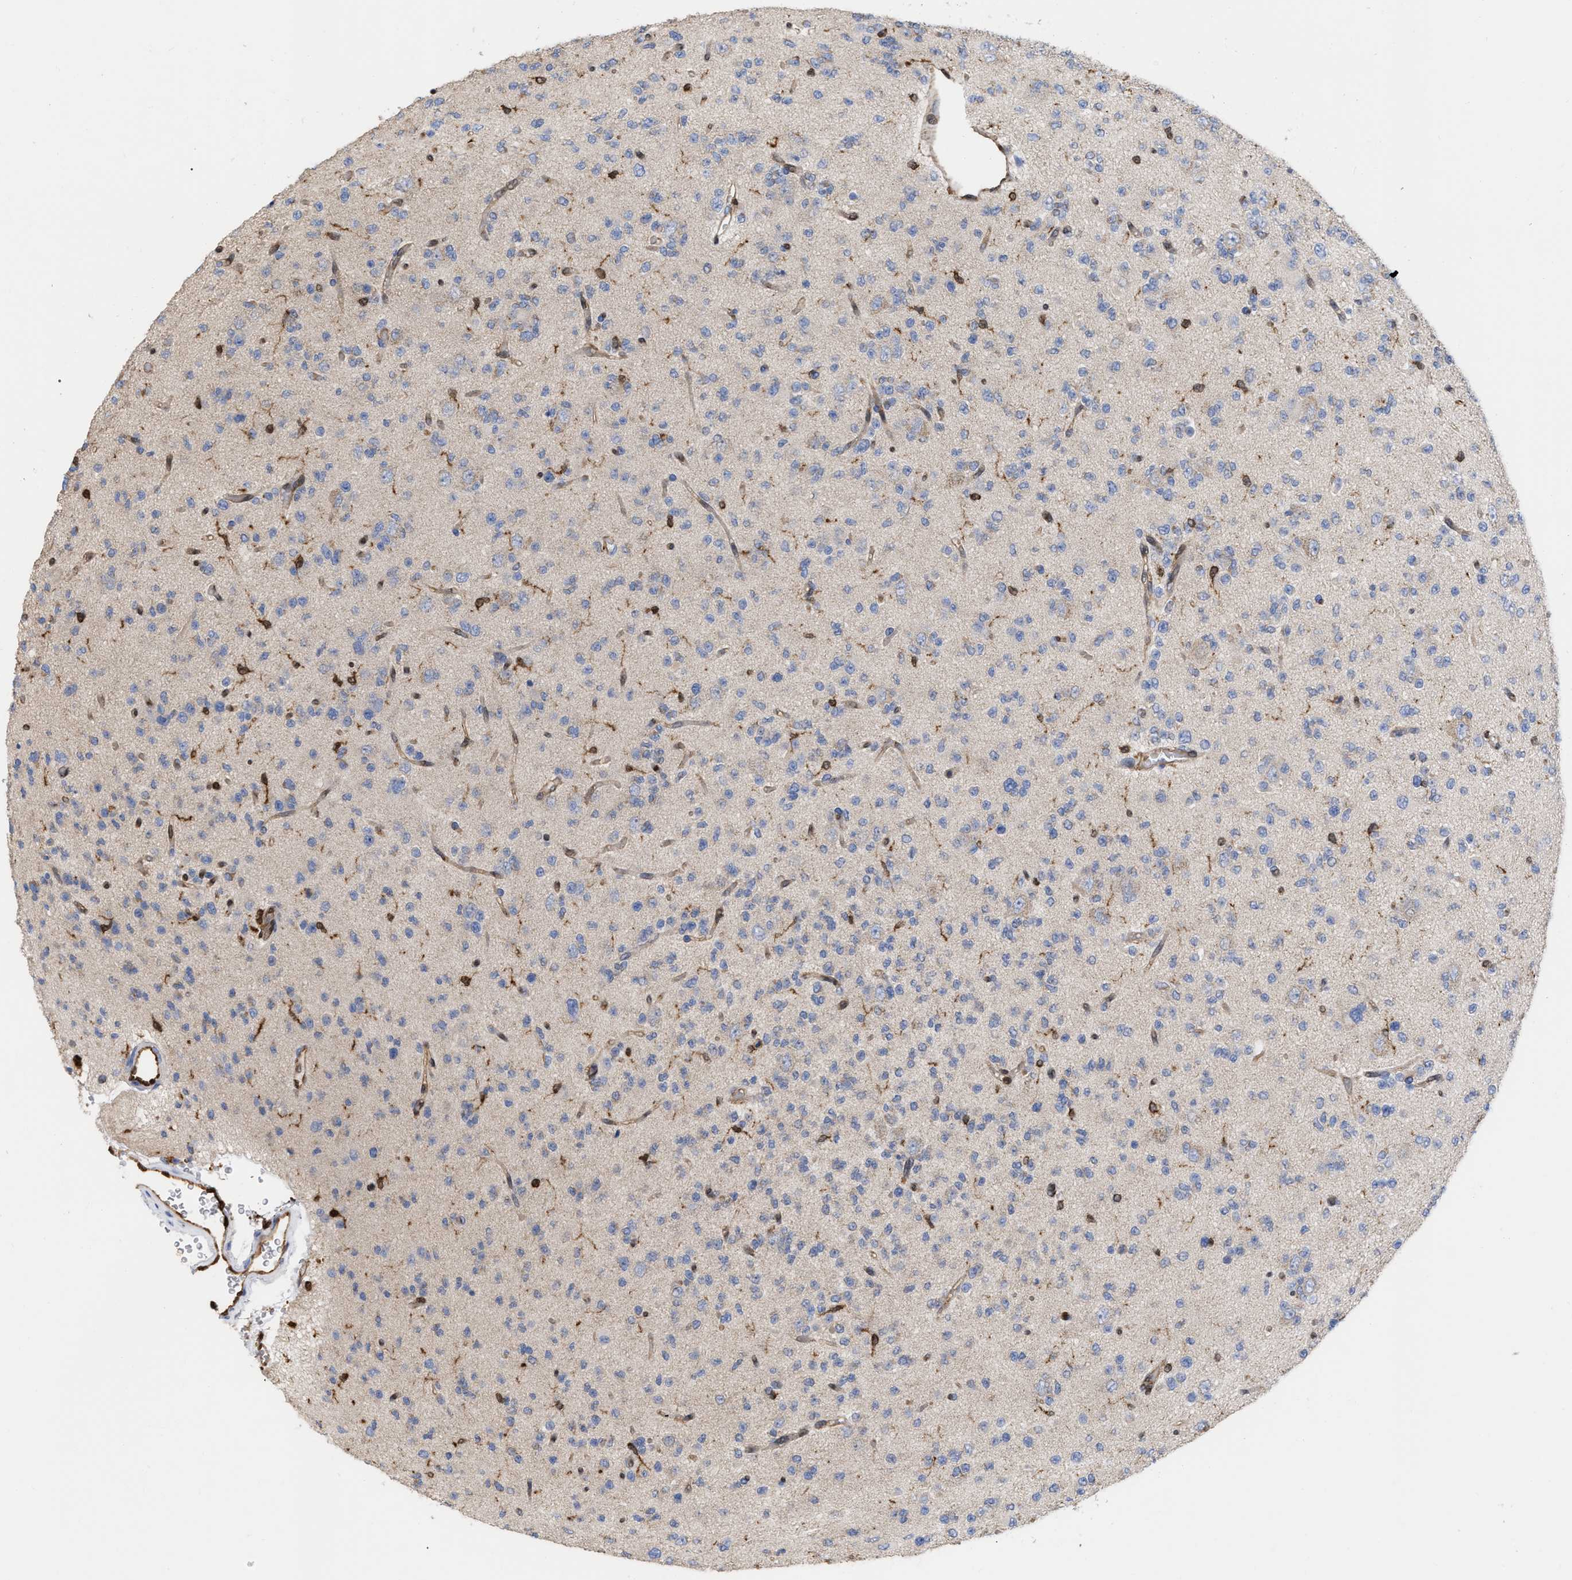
{"staining": {"intensity": "negative", "quantity": "none", "location": "none"}, "tissue": "glioma", "cell_type": "Tumor cells", "image_type": "cancer", "snomed": [{"axis": "morphology", "description": "Glioma, malignant, Low grade"}, {"axis": "topography", "description": "Brain"}], "caption": "Immunohistochemistry image of human glioma stained for a protein (brown), which demonstrates no positivity in tumor cells. The staining is performed using DAB (3,3'-diaminobenzidine) brown chromogen with nuclei counter-stained in using hematoxylin.", "gene": "GIMAP4", "patient": {"sex": "male", "age": 38}}